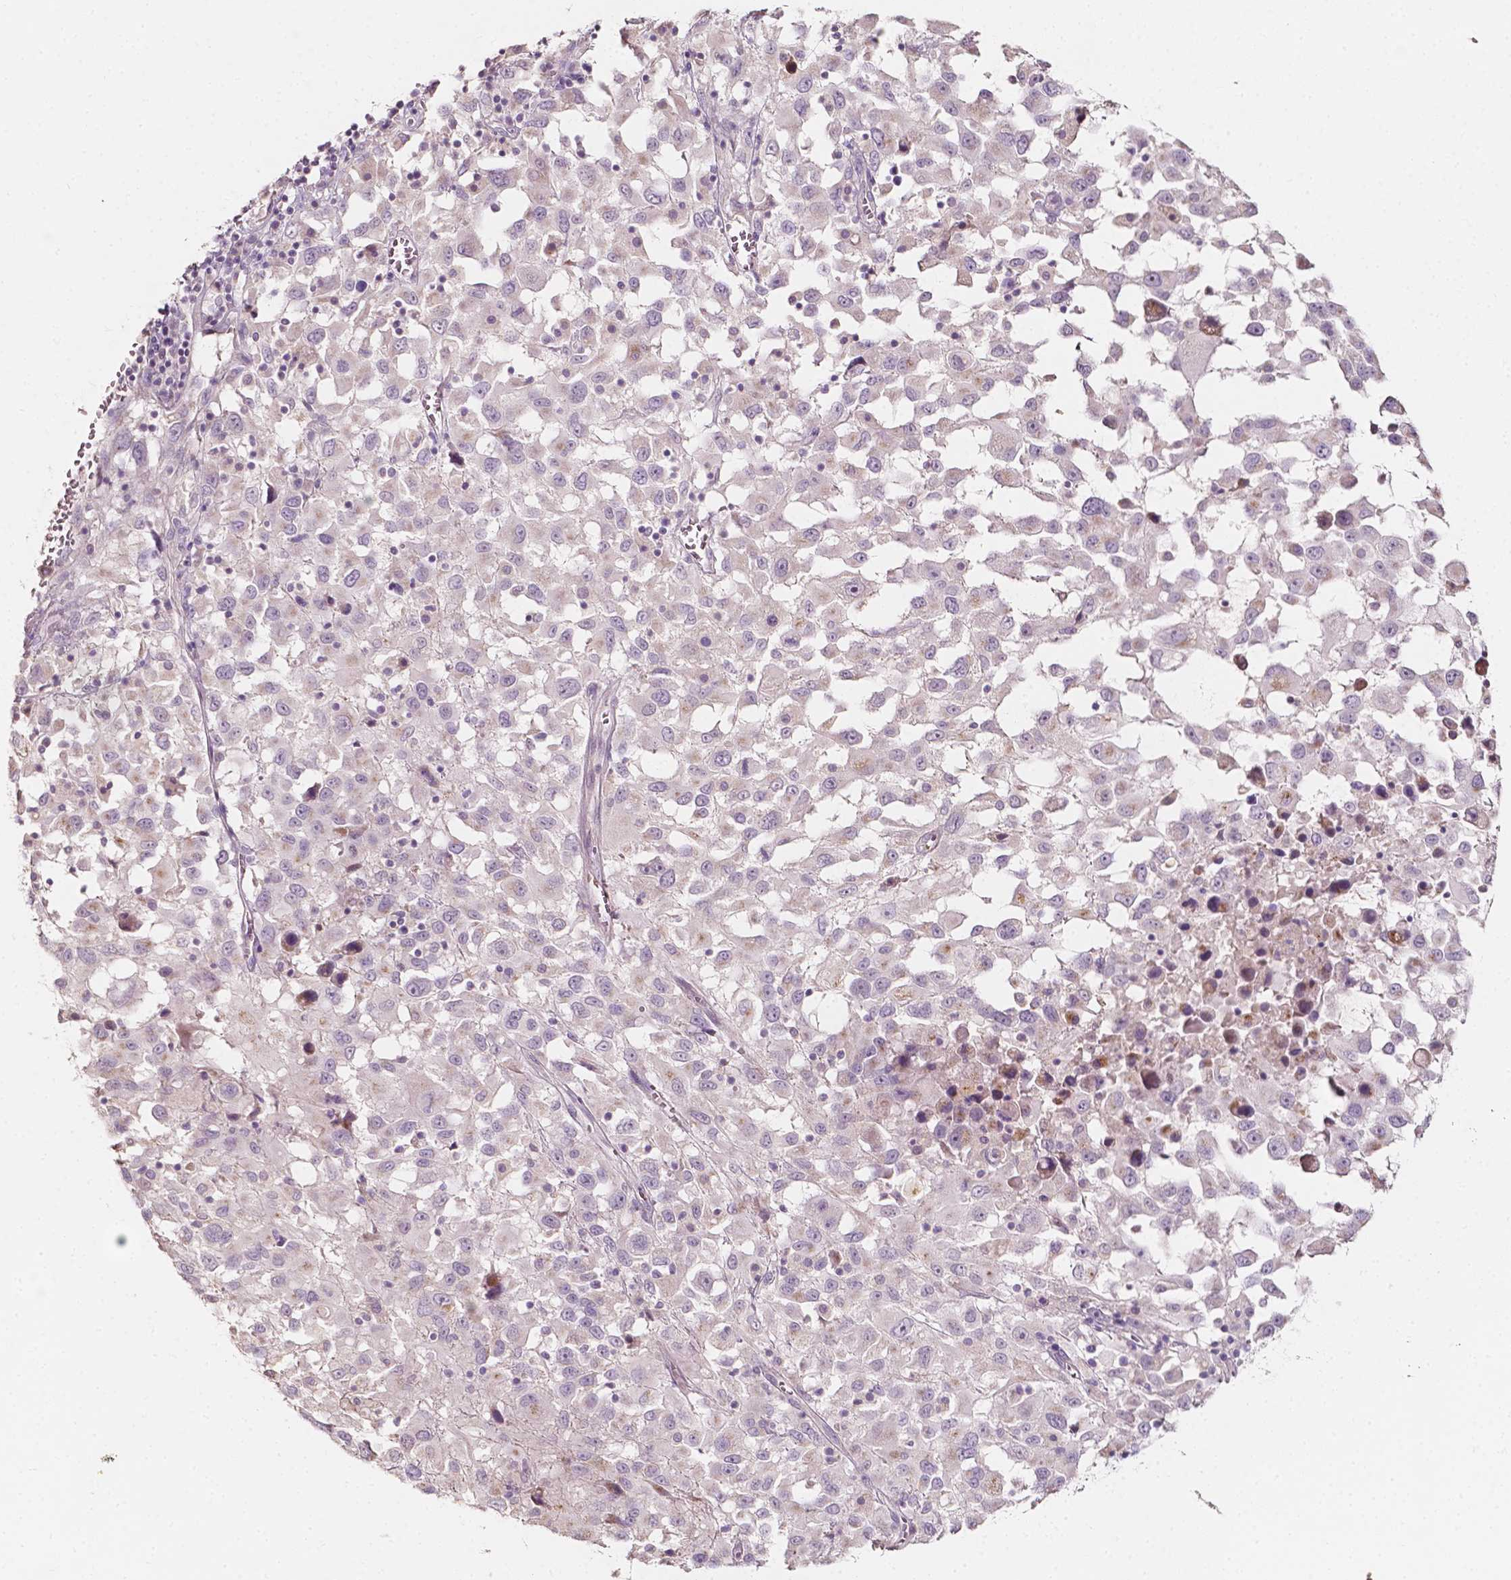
{"staining": {"intensity": "weak", "quantity": "<25%", "location": "cytoplasmic/membranous"}, "tissue": "melanoma", "cell_type": "Tumor cells", "image_type": "cancer", "snomed": [{"axis": "morphology", "description": "Malignant melanoma, Metastatic site"}, {"axis": "topography", "description": "Soft tissue"}], "caption": "This is an immunohistochemistry micrograph of human malignant melanoma (metastatic site). There is no expression in tumor cells.", "gene": "NPC1L1", "patient": {"sex": "male", "age": 50}}